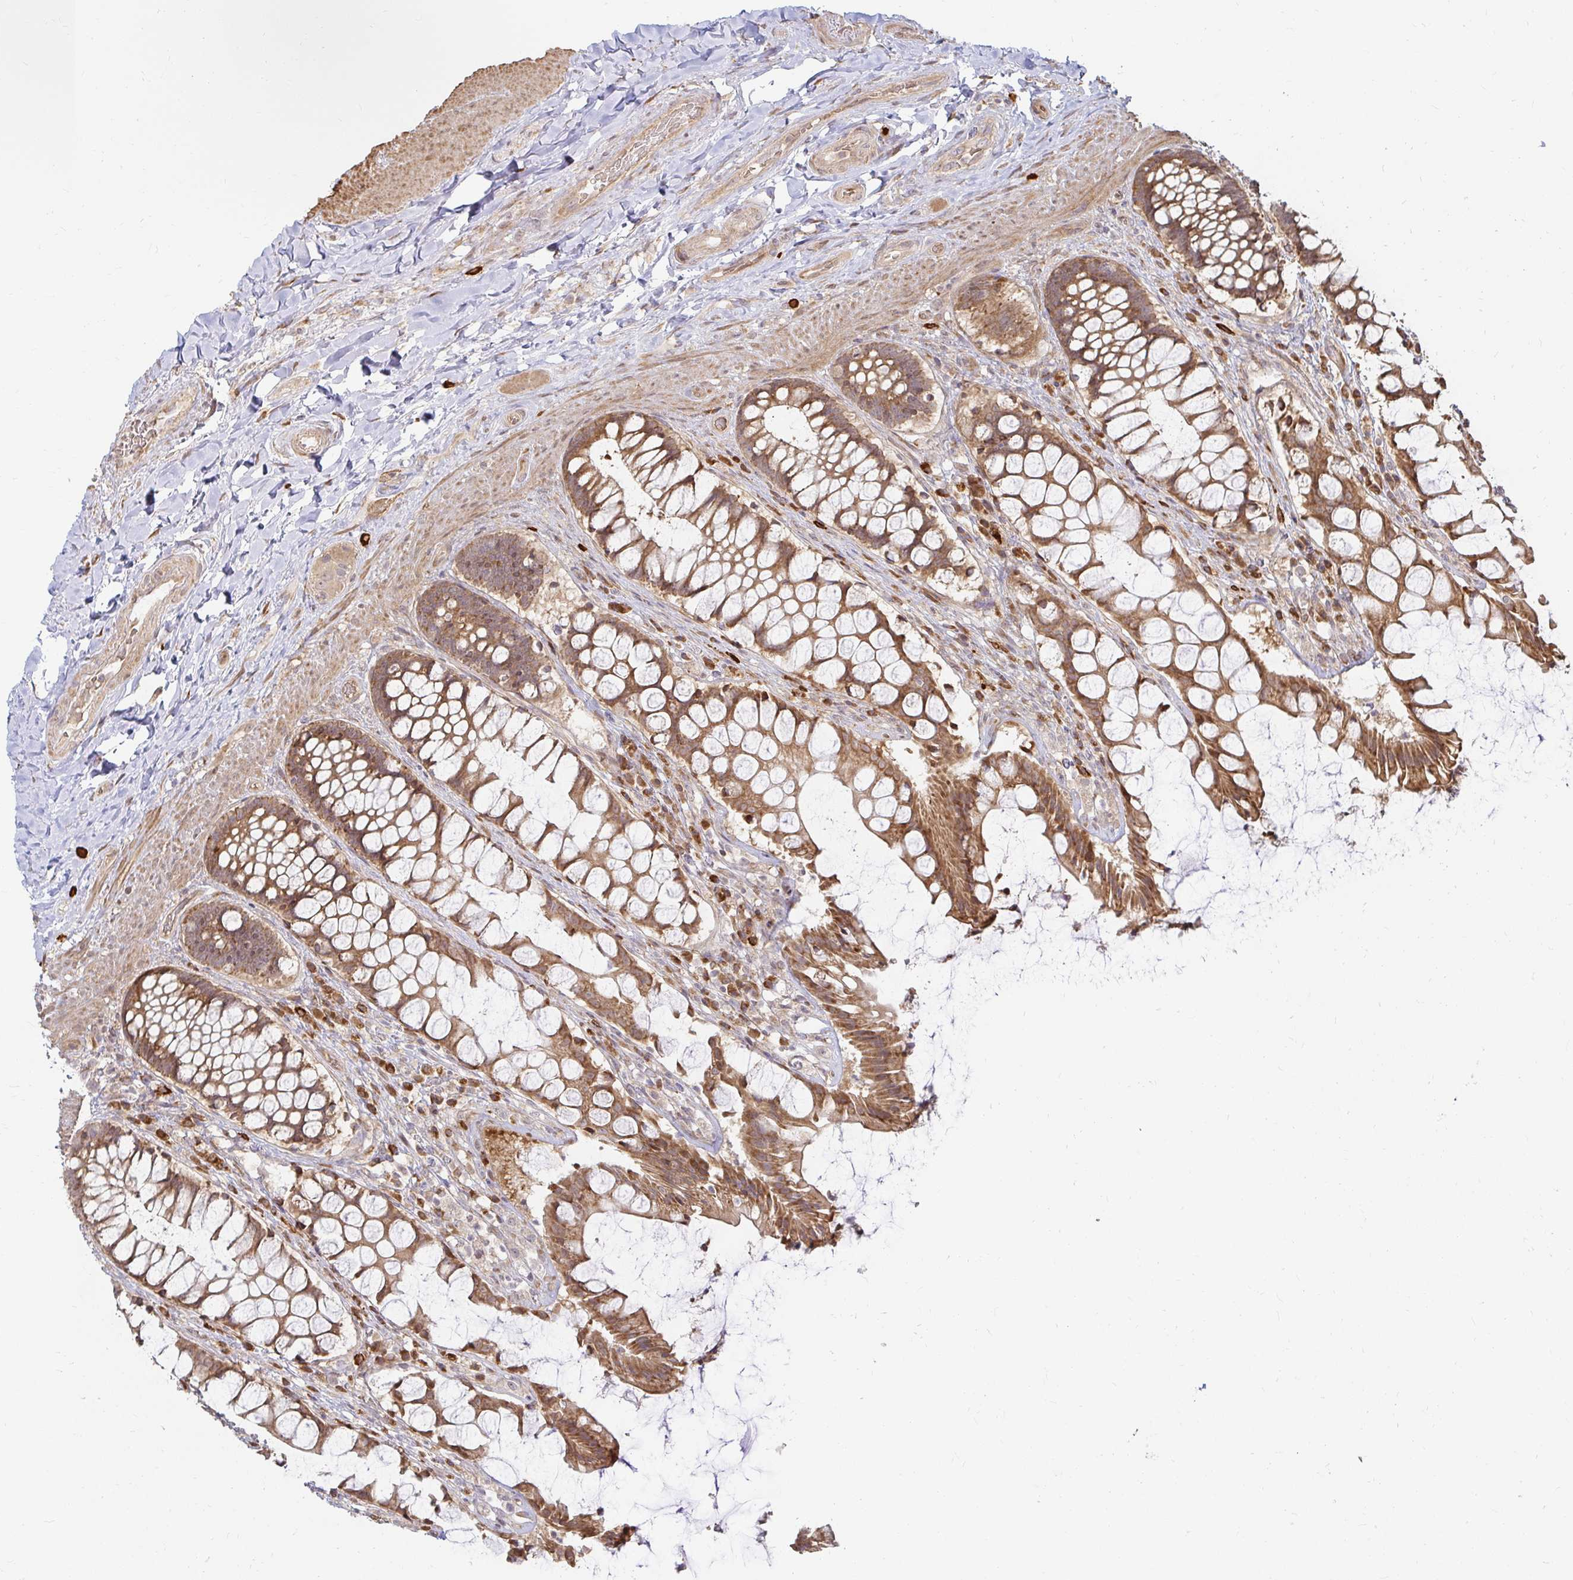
{"staining": {"intensity": "moderate", "quantity": ">75%", "location": "cytoplasmic/membranous"}, "tissue": "rectum", "cell_type": "Glandular cells", "image_type": "normal", "snomed": [{"axis": "morphology", "description": "Normal tissue, NOS"}, {"axis": "topography", "description": "Rectum"}], "caption": "DAB immunohistochemical staining of benign human rectum demonstrates moderate cytoplasmic/membranous protein expression in approximately >75% of glandular cells.", "gene": "CAST", "patient": {"sex": "female", "age": 58}}